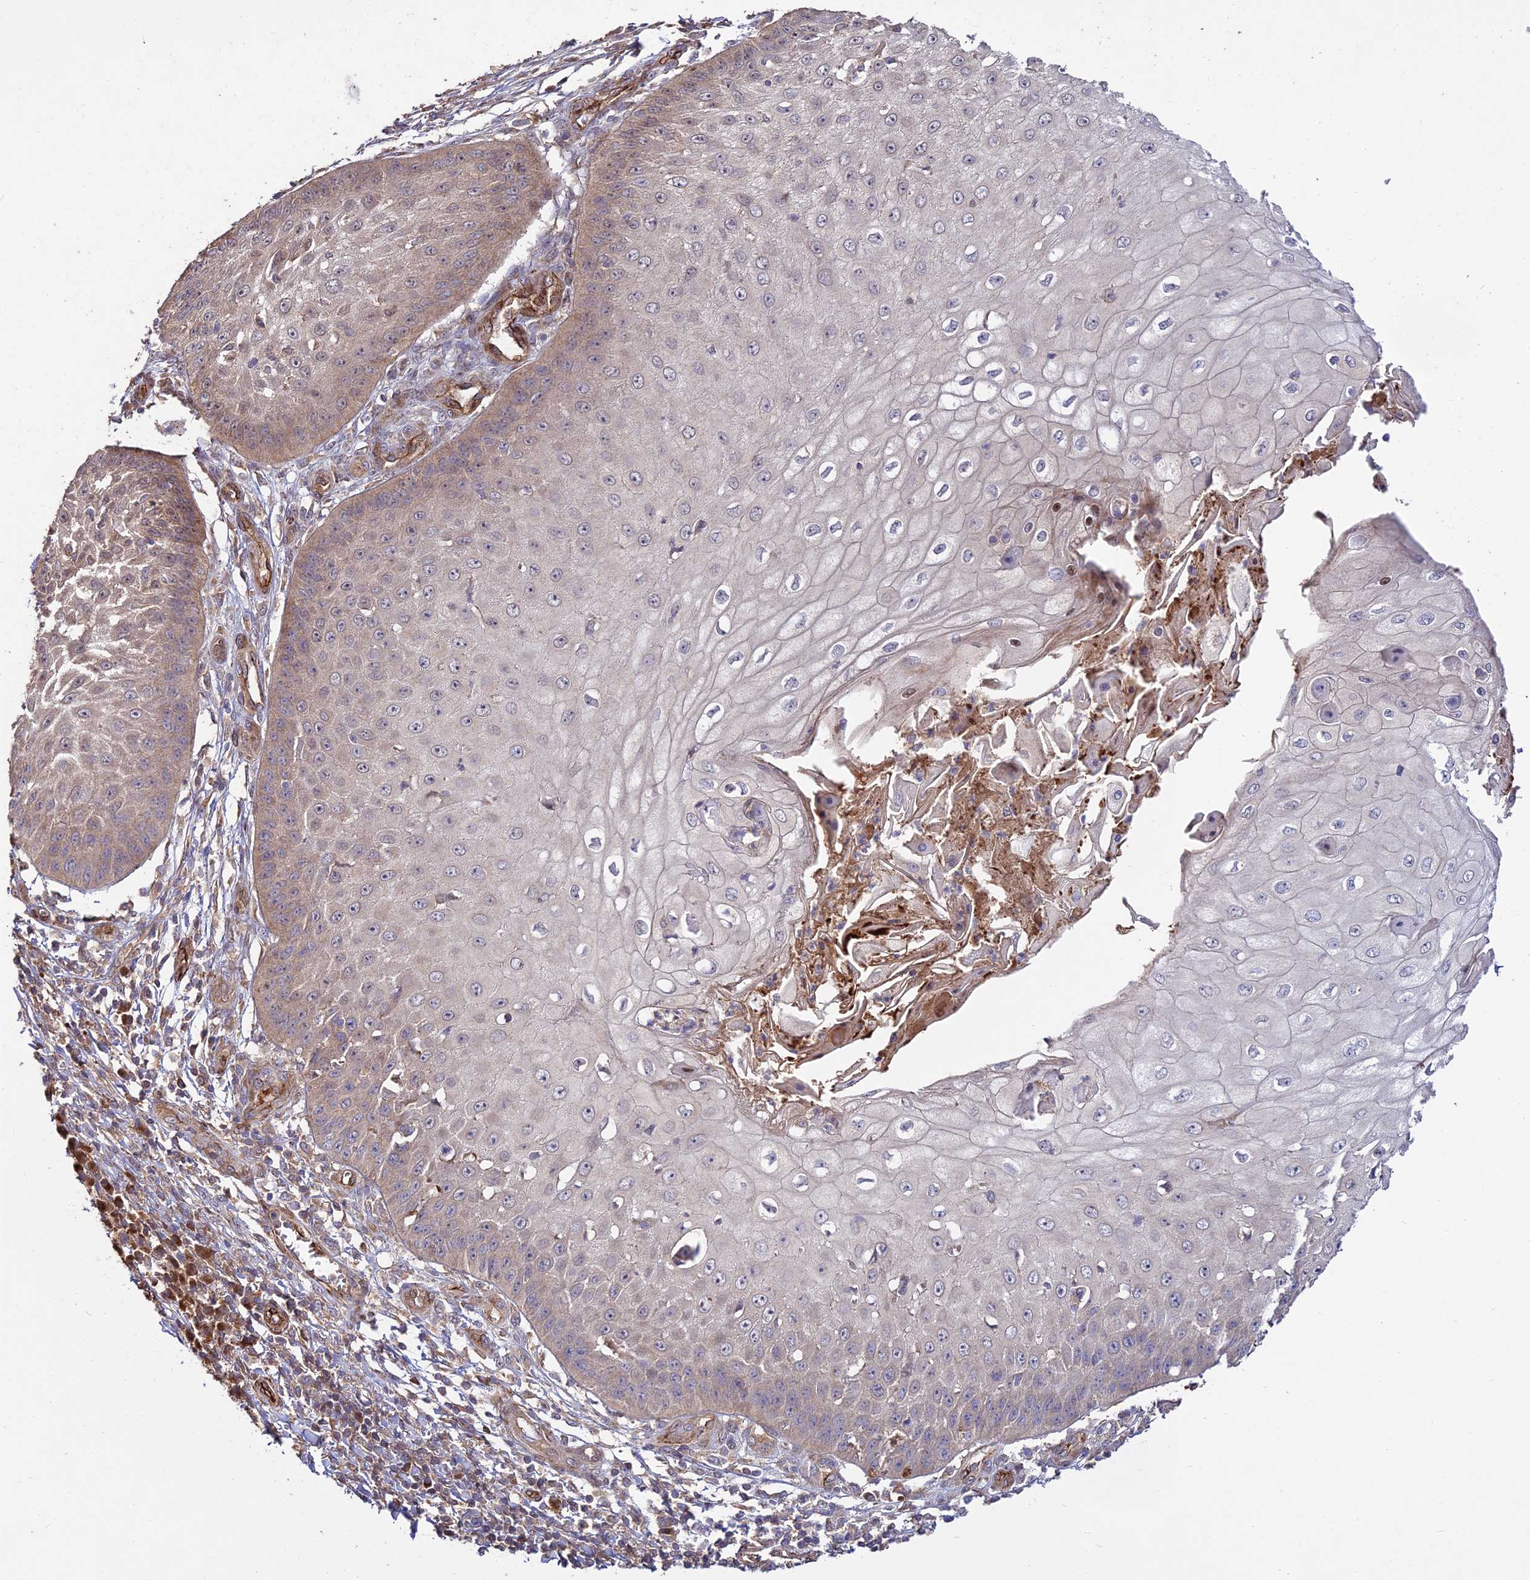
{"staining": {"intensity": "moderate", "quantity": "<25%", "location": "cytoplasmic/membranous"}, "tissue": "skin cancer", "cell_type": "Tumor cells", "image_type": "cancer", "snomed": [{"axis": "morphology", "description": "Squamous cell carcinoma, NOS"}, {"axis": "topography", "description": "Skin"}], "caption": "There is low levels of moderate cytoplasmic/membranous staining in tumor cells of skin cancer (squamous cell carcinoma), as demonstrated by immunohistochemical staining (brown color).", "gene": "GRTP1", "patient": {"sex": "male", "age": 70}}